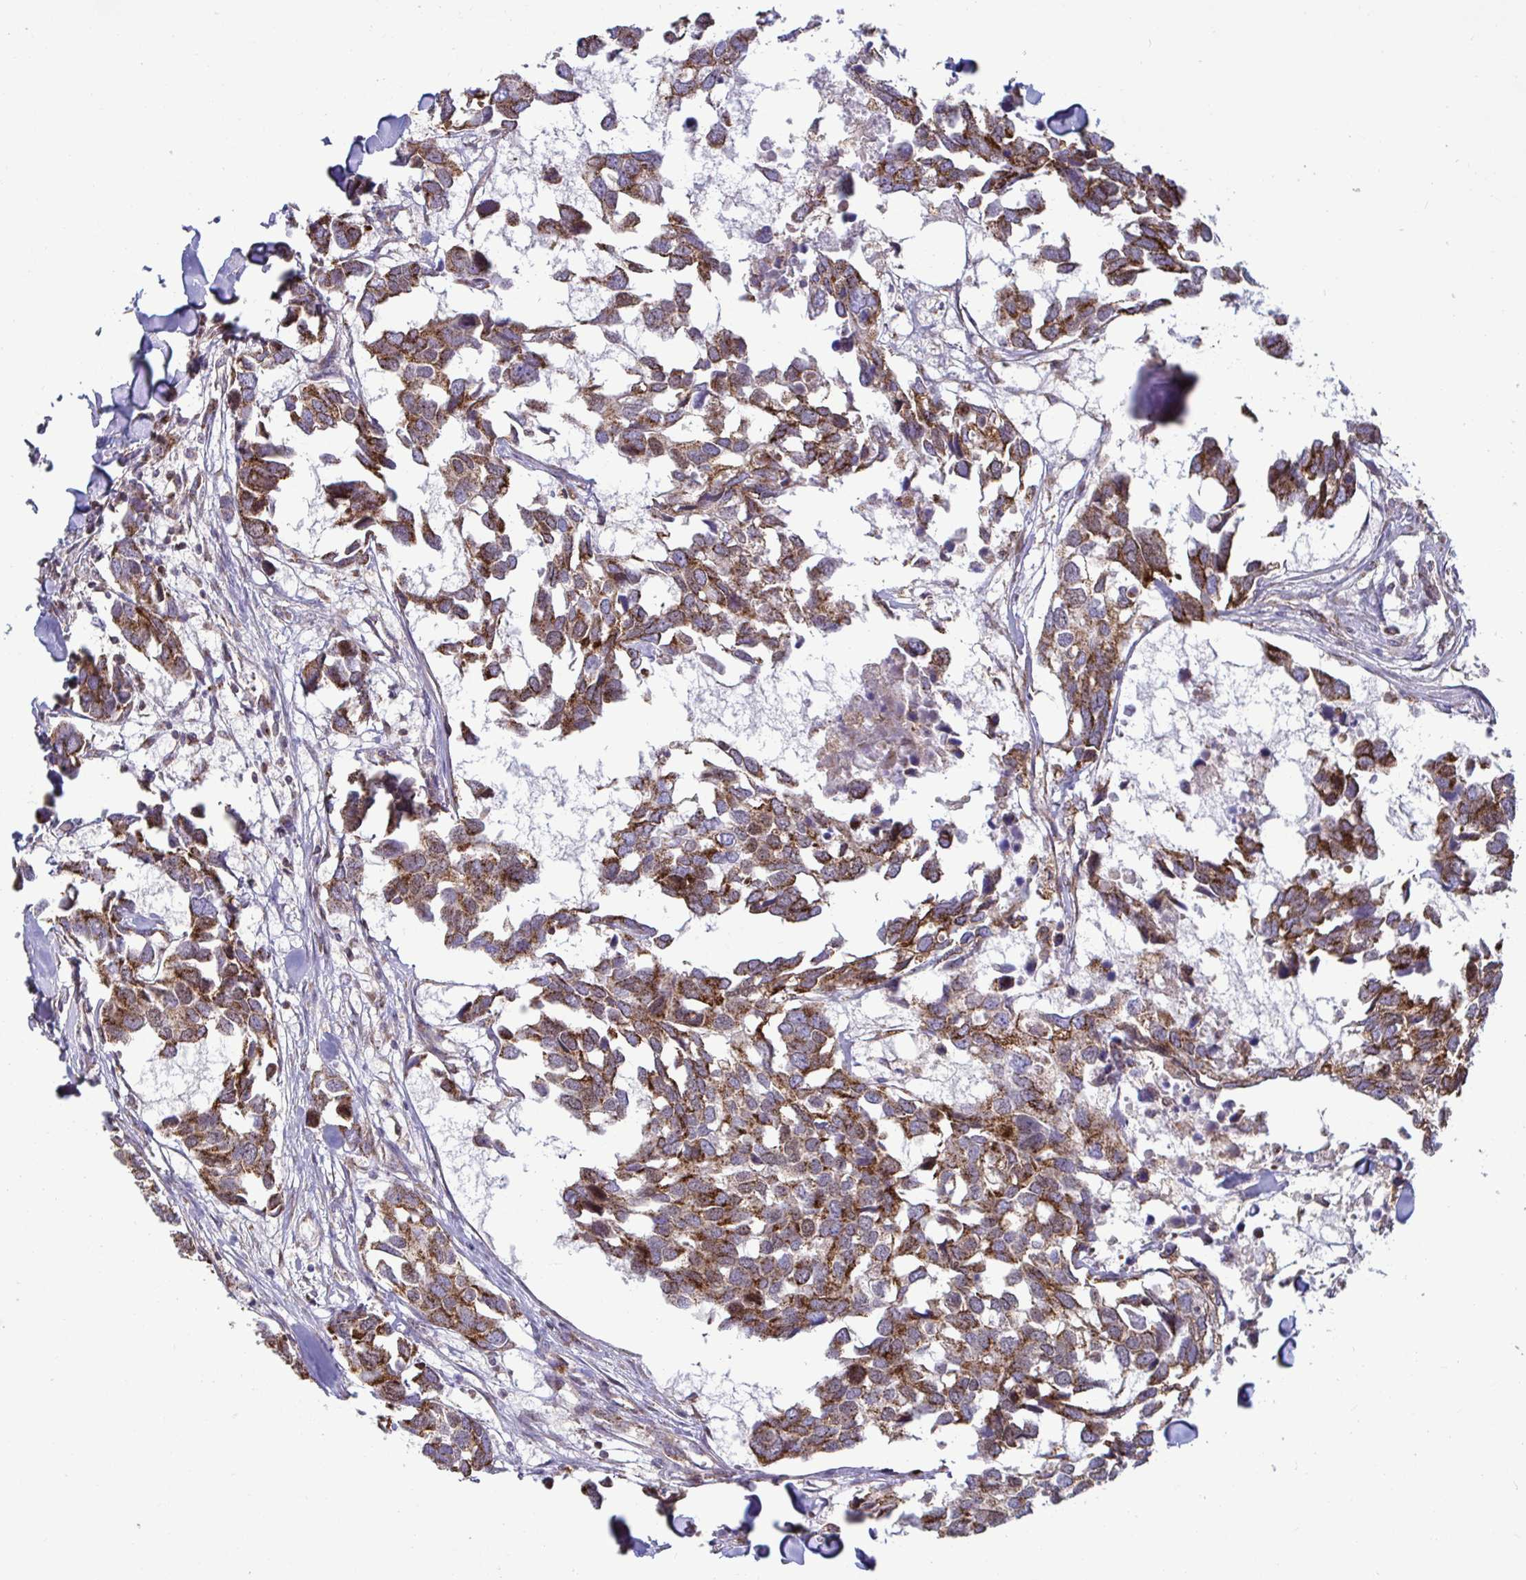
{"staining": {"intensity": "moderate", "quantity": ">75%", "location": "cytoplasmic/membranous"}, "tissue": "breast cancer", "cell_type": "Tumor cells", "image_type": "cancer", "snomed": [{"axis": "morphology", "description": "Duct carcinoma"}, {"axis": "topography", "description": "Breast"}], "caption": "Moderate cytoplasmic/membranous staining for a protein is present in about >75% of tumor cells of breast cancer using IHC.", "gene": "SPRY1", "patient": {"sex": "female", "age": 83}}